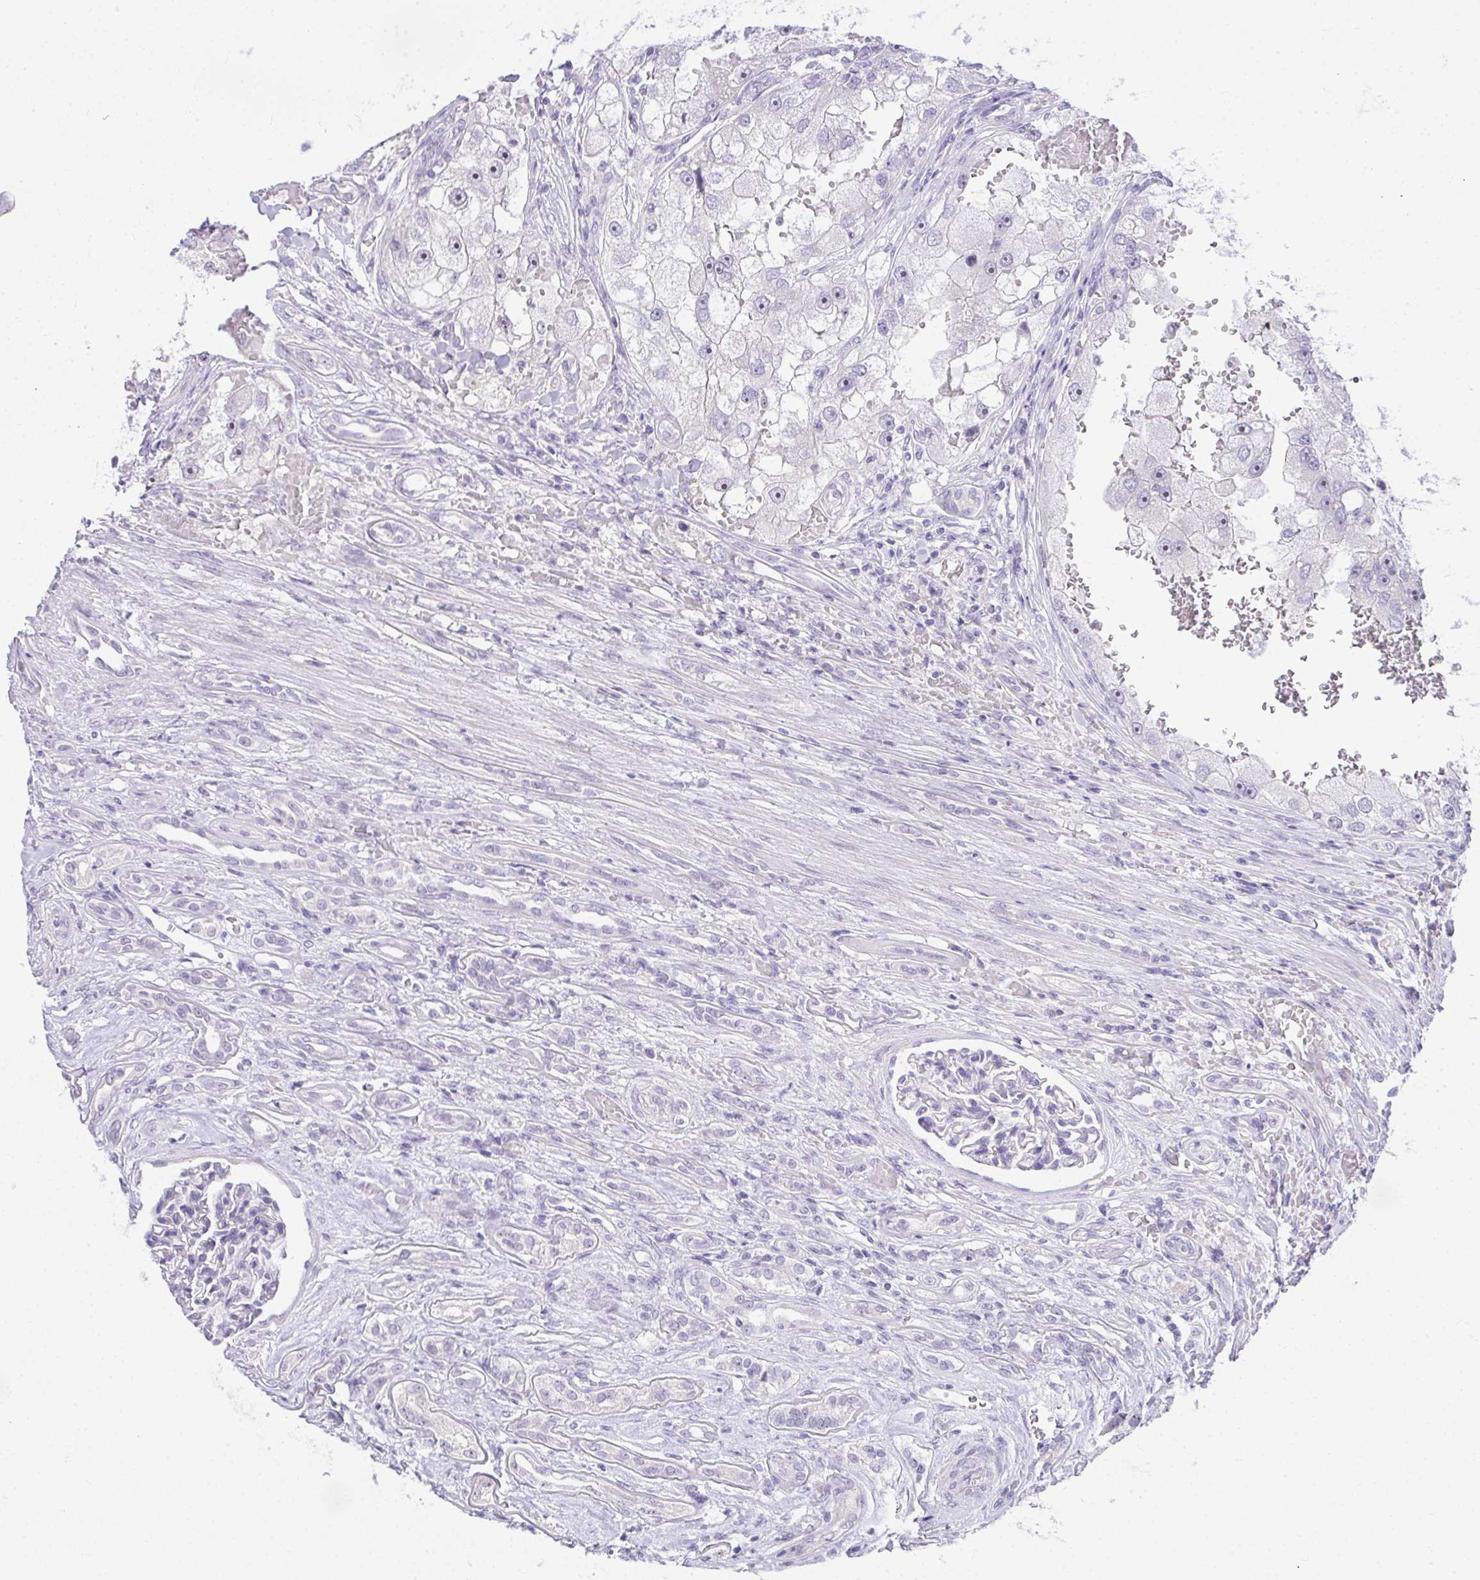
{"staining": {"intensity": "weak", "quantity": "<25%", "location": "nuclear"}, "tissue": "renal cancer", "cell_type": "Tumor cells", "image_type": "cancer", "snomed": [{"axis": "morphology", "description": "Adenocarcinoma, NOS"}, {"axis": "topography", "description": "Kidney"}], "caption": "There is no significant expression in tumor cells of adenocarcinoma (renal). (Immunohistochemistry, brightfield microscopy, high magnification).", "gene": "EID3", "patient": {"sex": "male", "age": 63}}